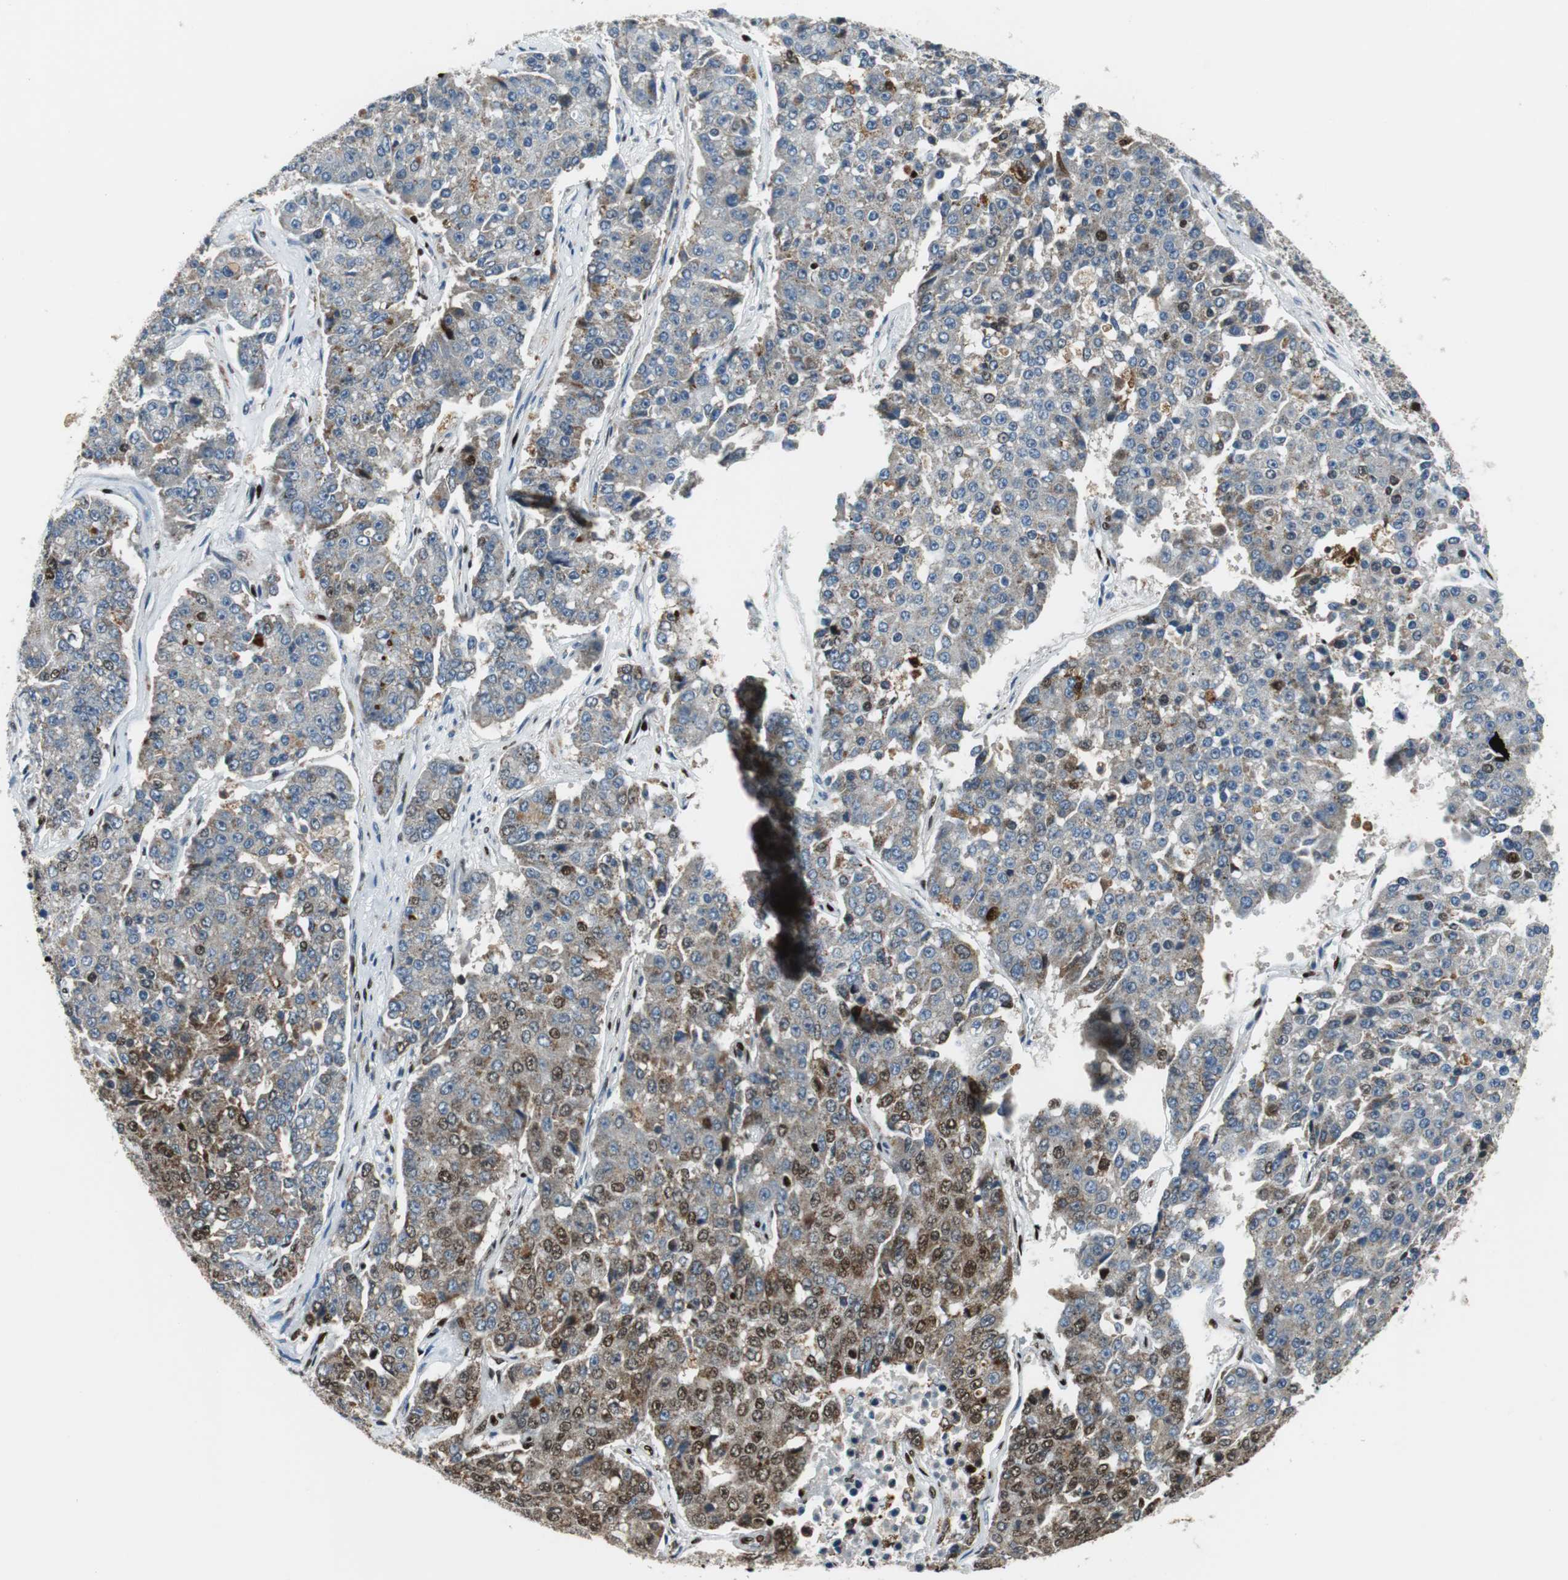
{"staining": {"intensity": "weak", "quantity": "<25%", "location": "cytoplasmic/membranous,nuclear"}, "tissue": "pancreatic cancer", "cell_type": "Tumor cells", "image_type": "cancer", "snomed": [{"axis": "morphology", "description": "Adenocarcinoma, NOS"}, {"axis": "topography", "description": "Pancreas"}], "caption": "Immunohistochemistry (IHC) of pancreatic cancer (adenocarcinoma) demonstrates no positivity in tumor cells. (Brightfield microscopy of DAB (3,3'-diaminobenzidine) immunohistochemistry at high magnification).", "gene": "HDAC1", "patient": {"sex": "male", "age": 50}}